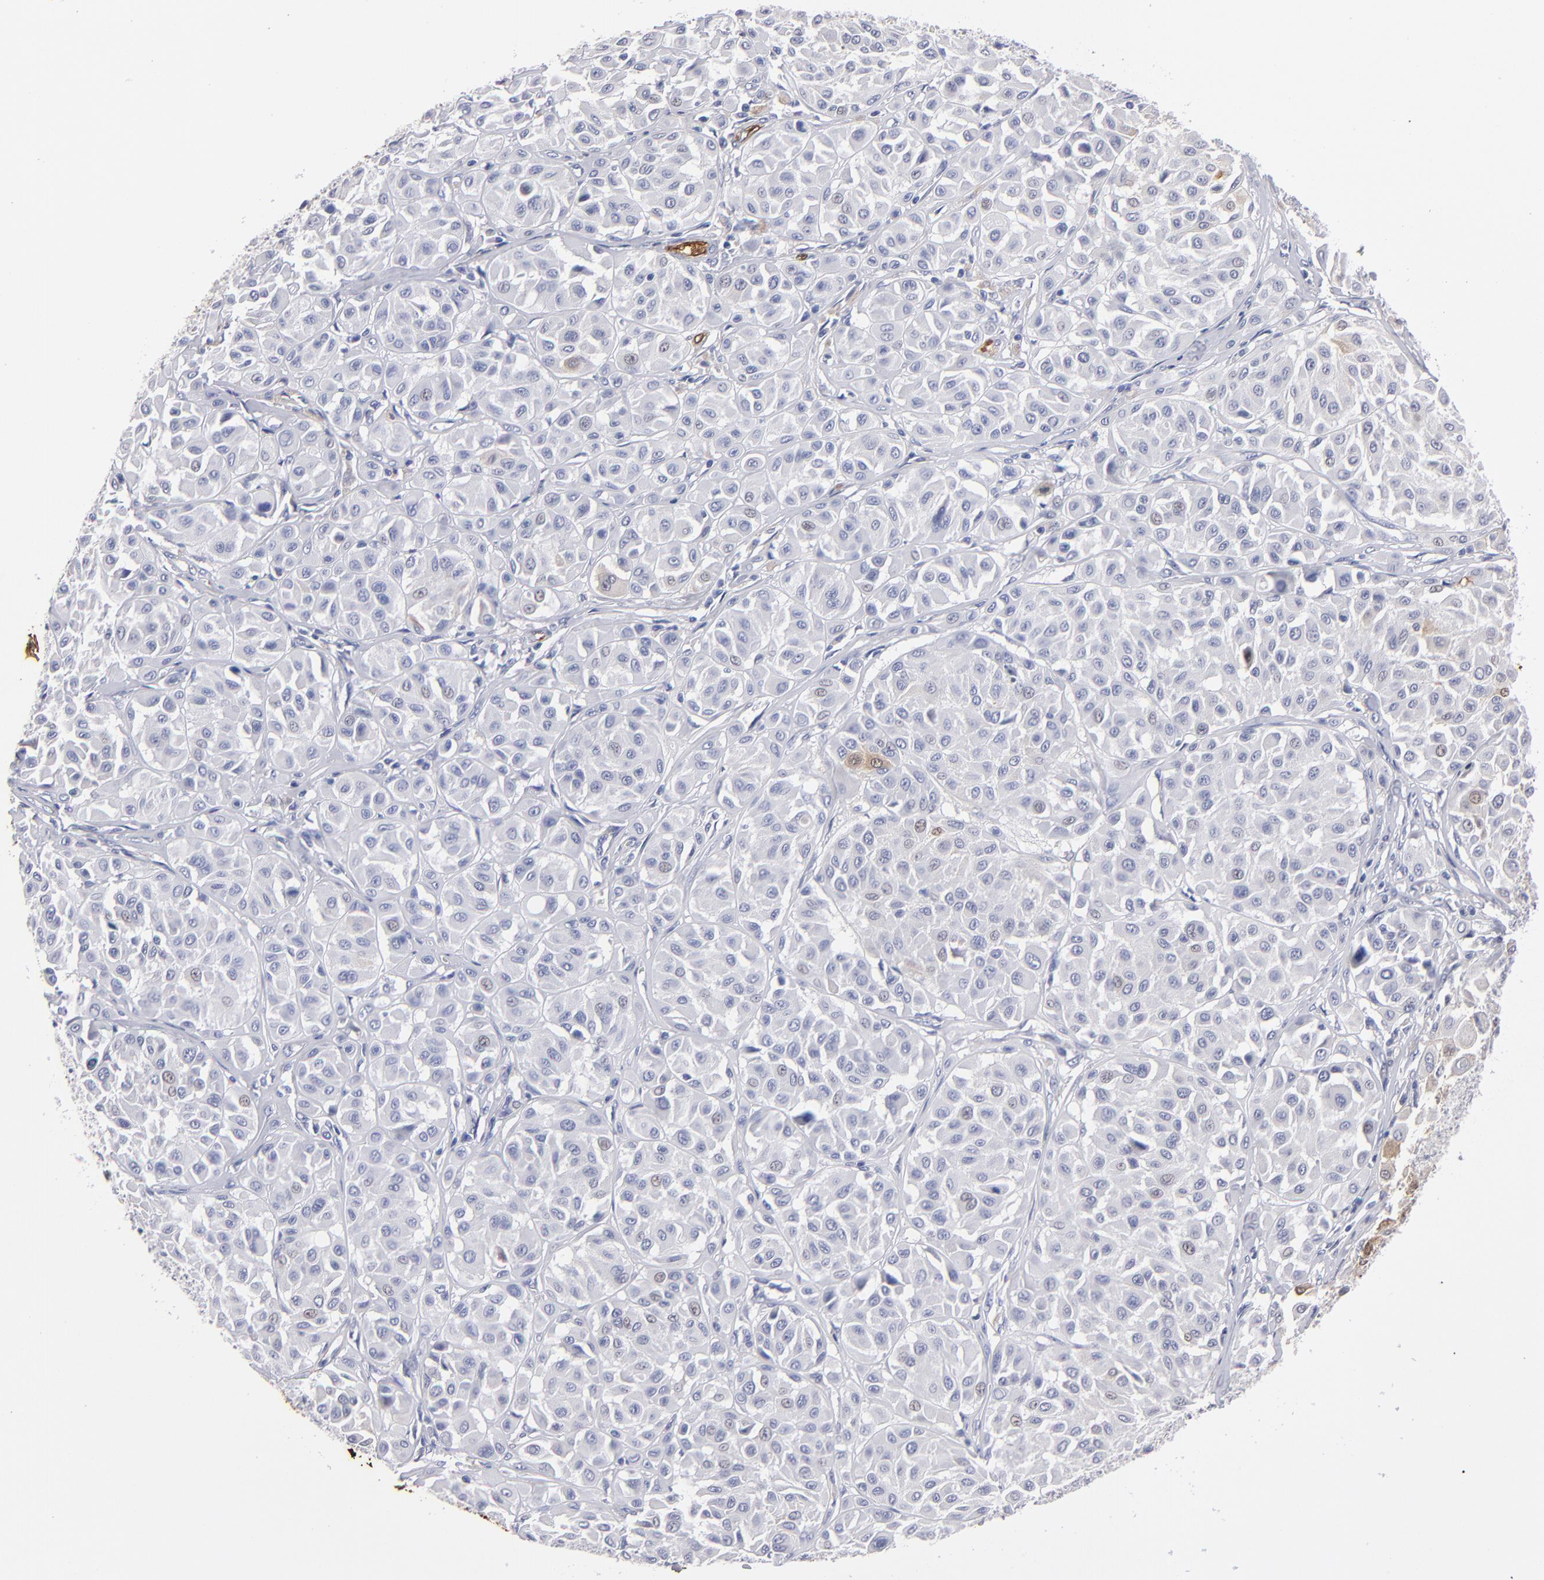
{"staining": {"intensity": "weak", "quantity": "<25%", "location": "cytoplasmic/membranous,nuclear"}, "tissue": "melanoma", "cell_type": "Tumor cells", "image_type": "cancer", "snomed": [{"axis": "morphology", "description": "Malignant melanoma, Metastatic site"}, {"axis": "topography", "description": "Soft tissue"}], "caption": "This is an IHC photomicrograph of human melanoma. There is no positivity in tumor cells.", "gene": "FABP4", "patient": {"sex": "male", "age": 41}}